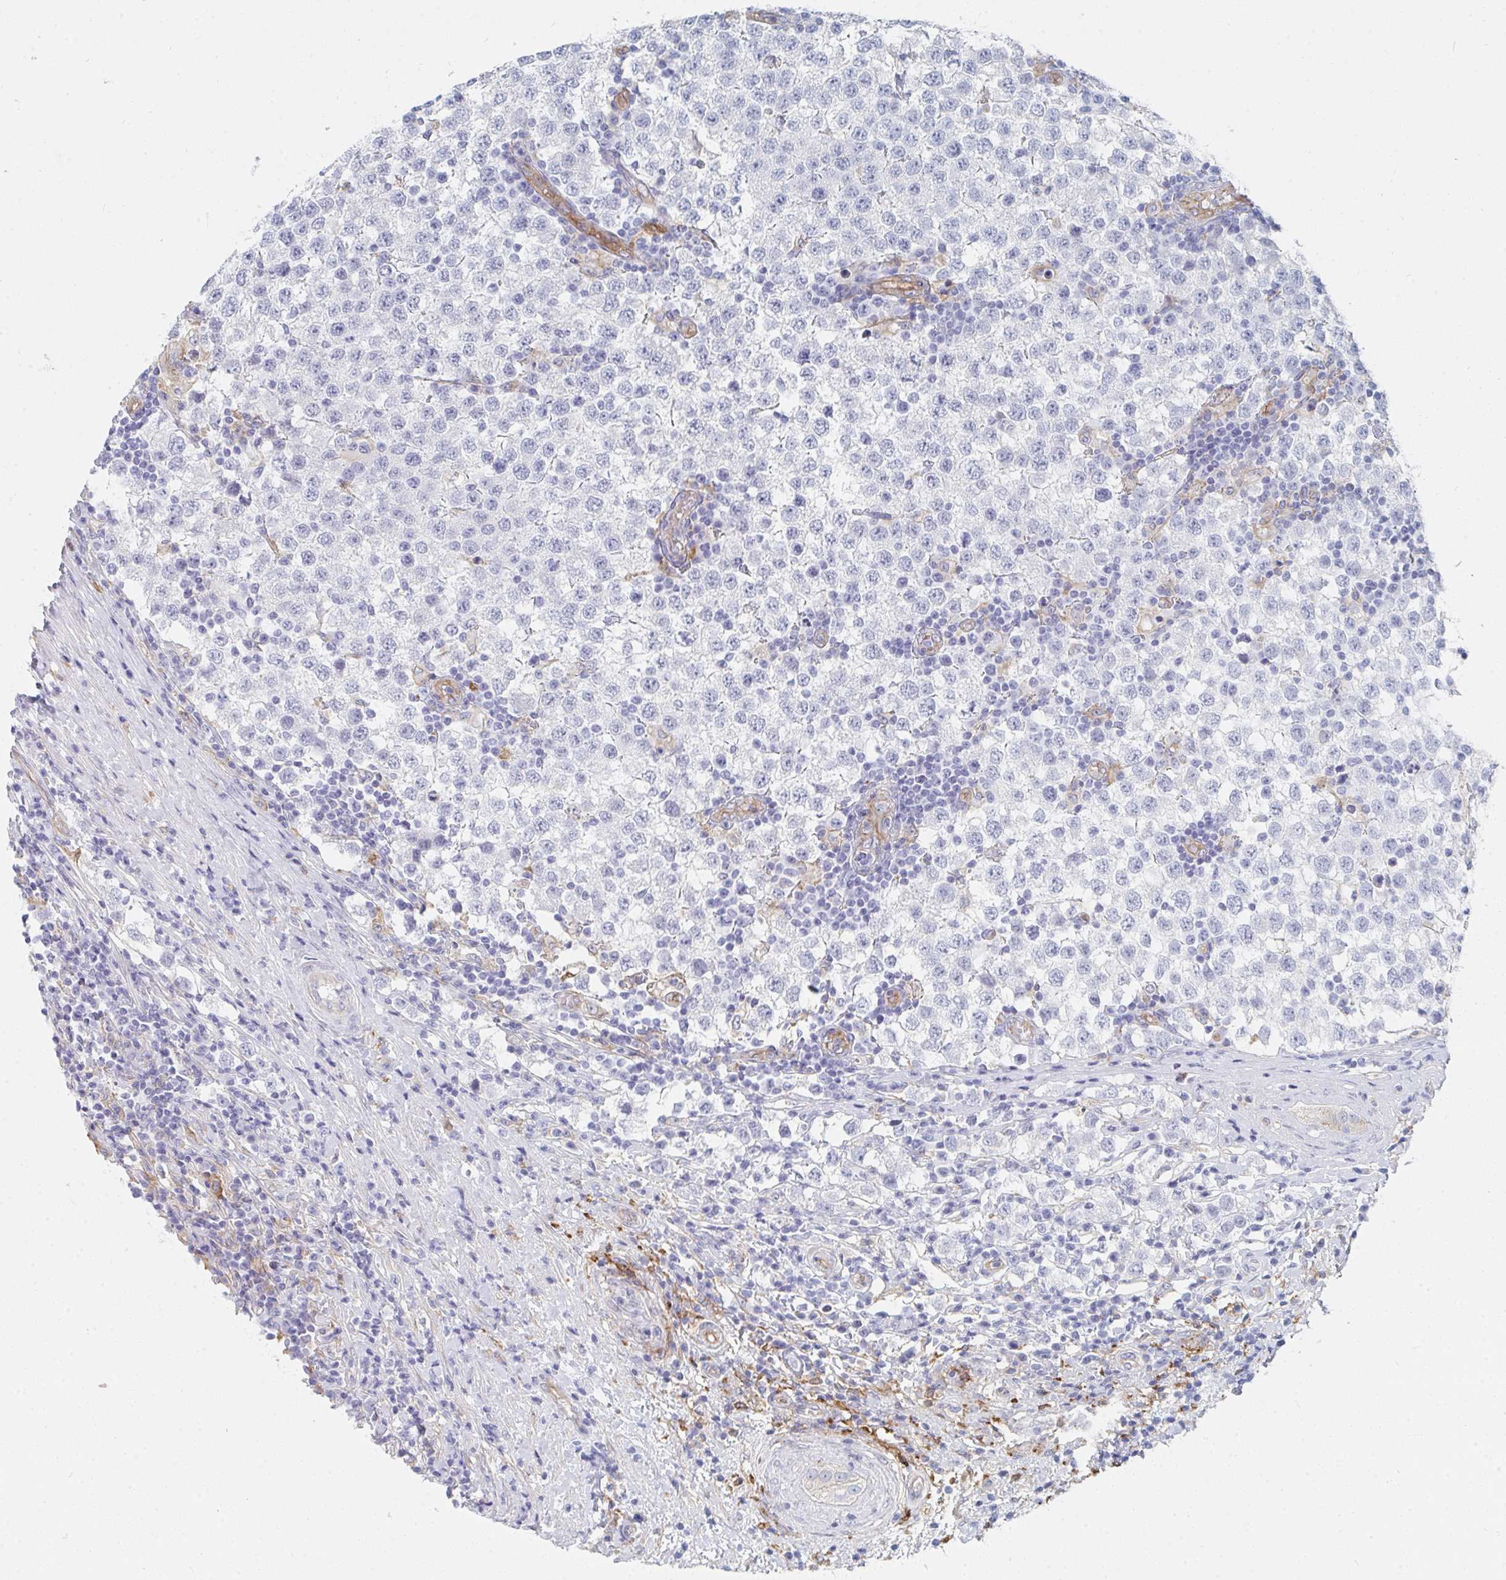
{"staining": {"intensity": "negative", "quantity": "none", "location": "none"}, "tissue": "testis cancer", "cell_type": "Tumor cells", "image_type": "cancer", "snomed": [{"axis": "morphology", "description": "Seminoma, NOS"}, {"axis": "topography", "description": "Testis"}], "caption": "The micrograph shows no significant positivity in tumor cells of testis cancer (seminoma). The staining is performed using DAB (3,3'-diaminobenzidine) brown chromogen with nuclei counter-stained in using hematoxylin.", "gene": "DAB2", "patient": {"sex": "male", "age": 34}}